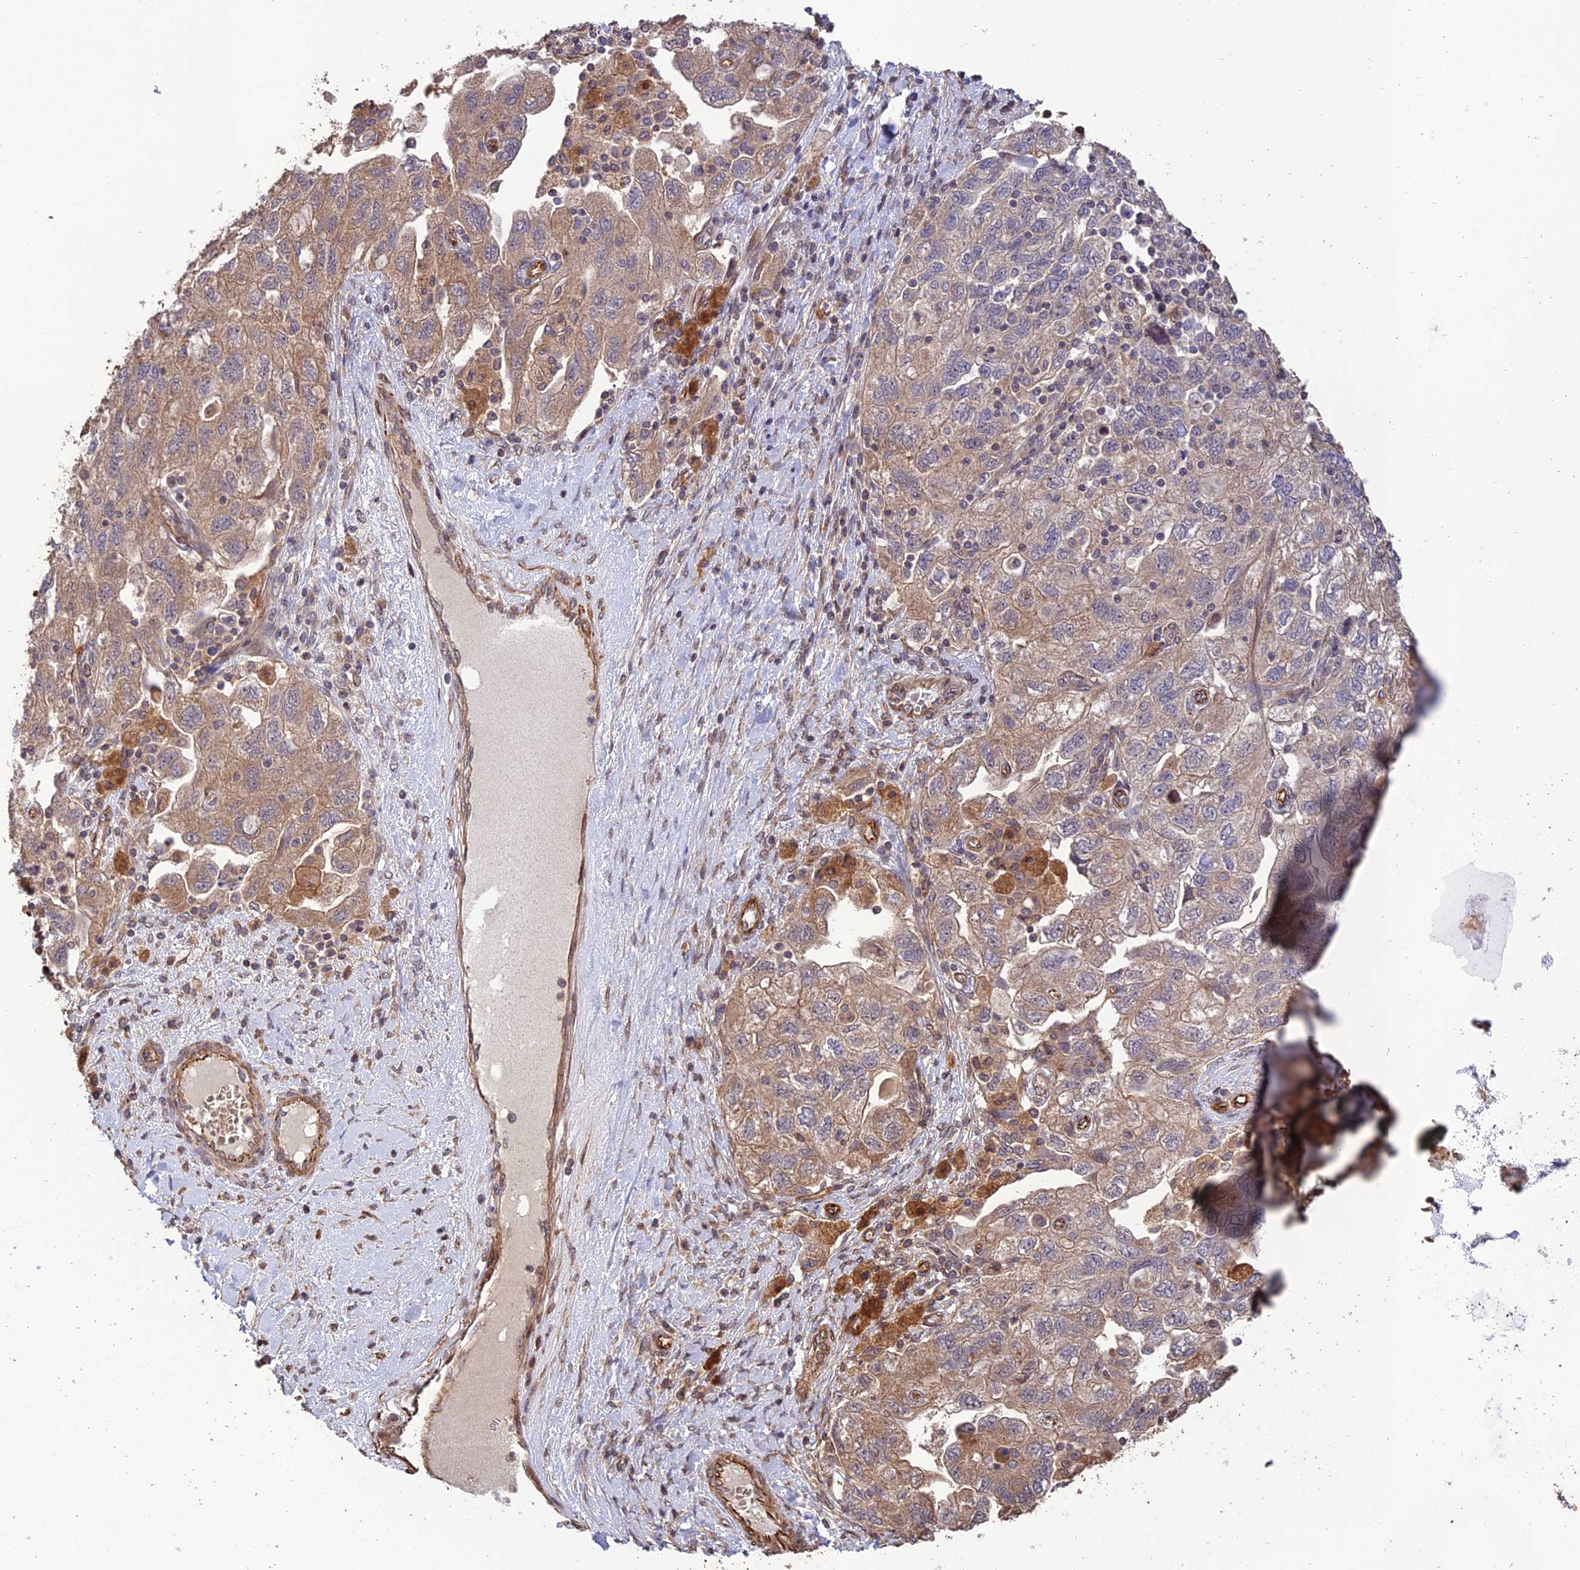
{"staining": {"intensity": "moderate", "quantity": "25%-75%", "location": "cytoplasmic/membranous"}, "tissue": "ovarian cancer", "cell_type": "Tumor cells", "image_type": "cancer", "snomed": [{"axis": "morphology", "description": "Carcinoma, NOS"}, {"axis": "morphology", "description": "Cystadenocarcinoma, serous, NOS"}, {"axis": "topography", "description": "Ovary"}], "caption": "Protein analysis of ovarian serous cystadenocarcinoma tissue shows moderate cytoplasmic/membranous staining in approximately 25%-75% of tumor cells.", "gene": "CREBL2", "patient": {"sex": "female", "age": 69}}